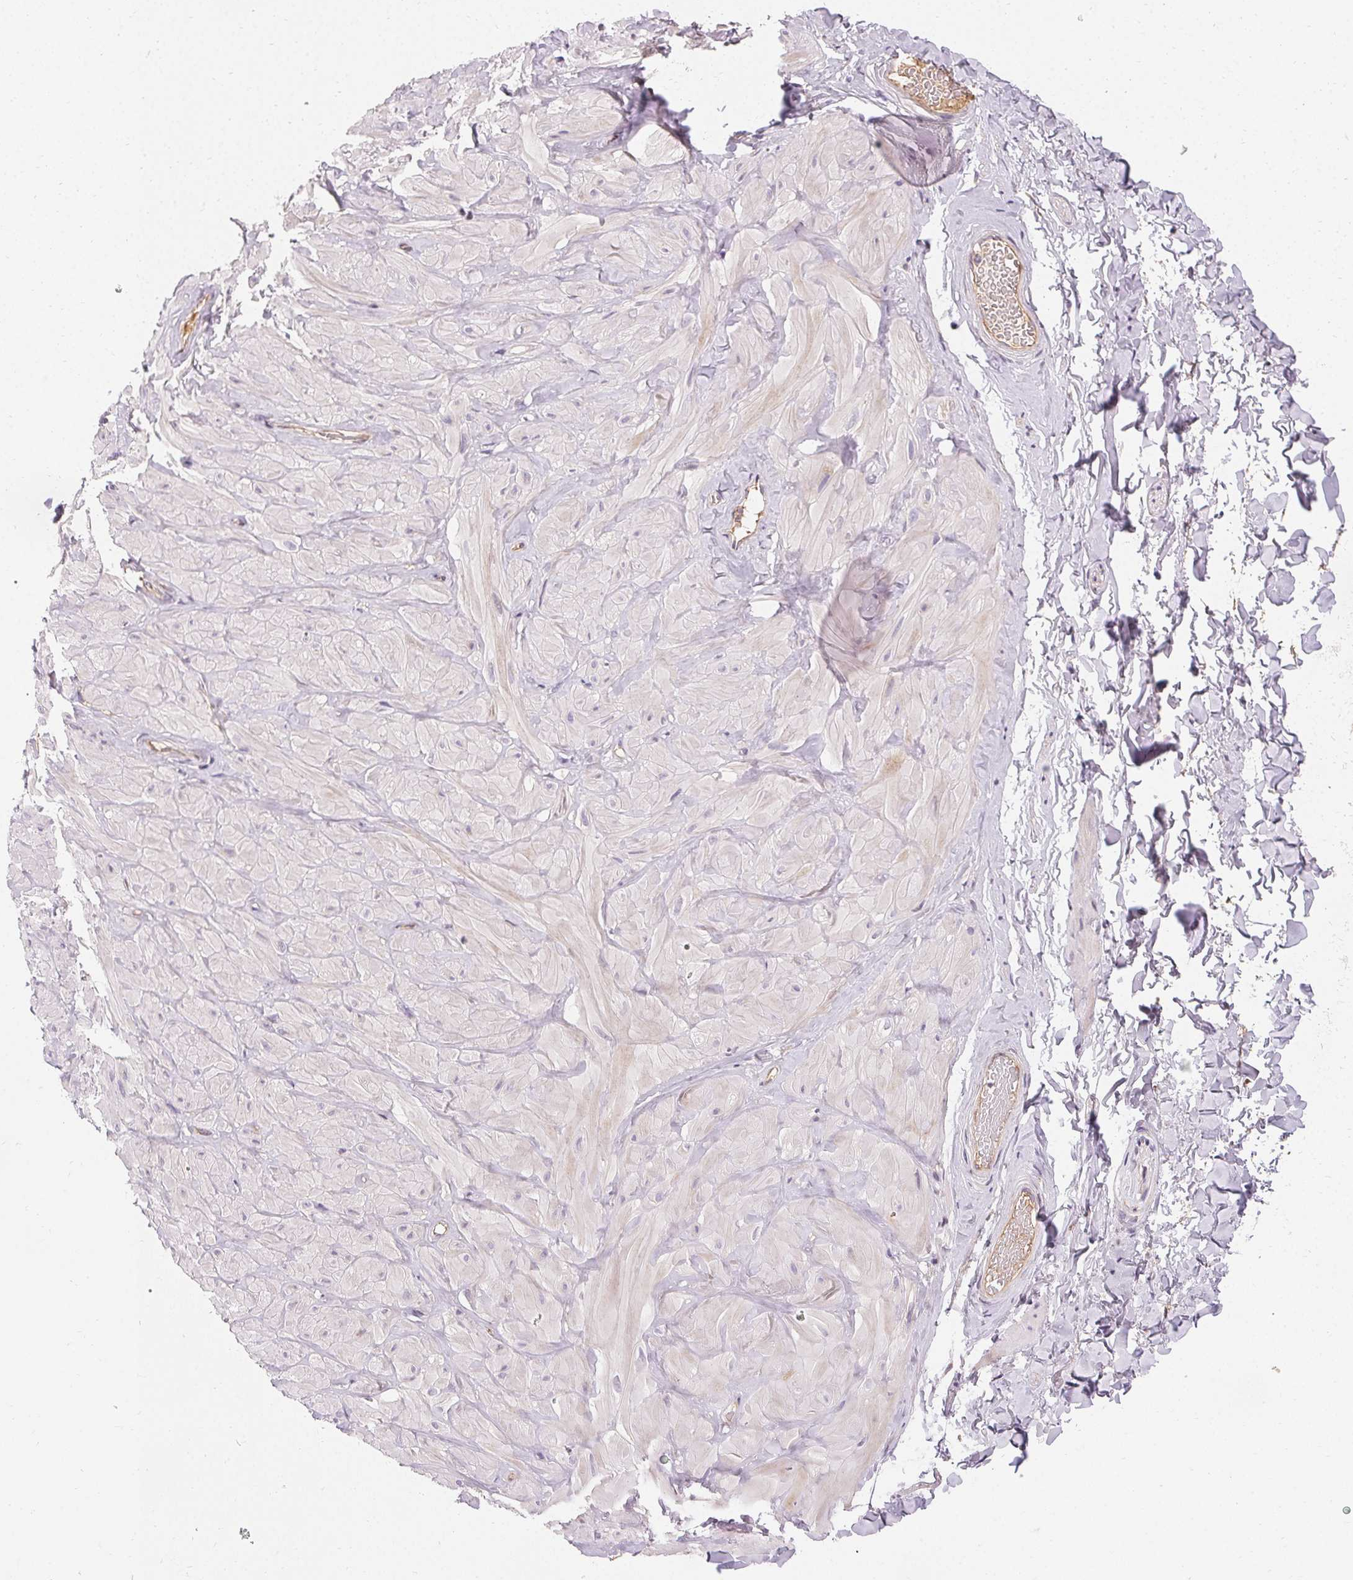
{"staining": {"intensity": "negative", "quantity": "none", "location": "none"}, "tissue": "soft tissue", "cell_type": "Fibroblasts", "image_type": "normal", "snomed": [{"axis": "morphology", "description": "Normal tissue, NOS"}, {"axis": "topography", "description": "Soft tissue"}, {"axis": "topography", "description": "Adipose tissue"}, {"axis": "topography", "description": "Vascular tissue"}, {"axis": "topography", "description": "Peripheral nerve tissue"}], "caption": "IHC of unremarkable soft tissue reveals no expression in fibroblasts. (DAB IHC, high magnification).", "gene": "APLP1", "patient": {"sex": "male", "age": 29}}